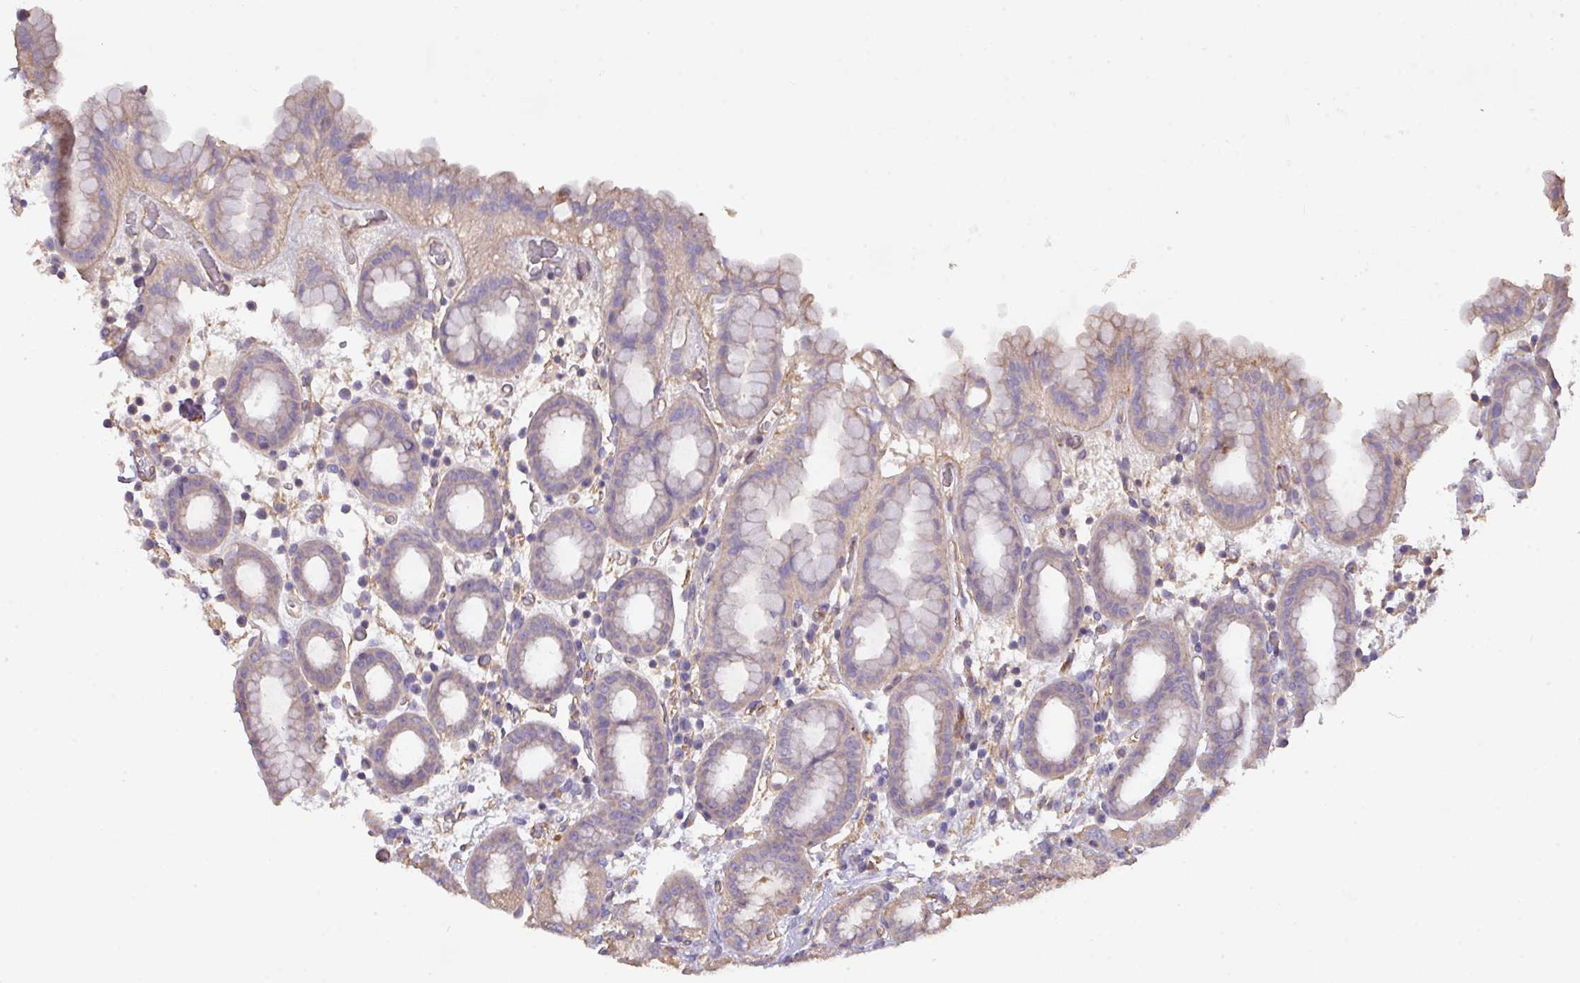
{"staining": {"intensity": "moderate", "quantity": "<25%", "location": "cytoplasmic/membranous"}, "tissue": "stomach", "cell_type": "Glandular cells", "image_type": "normal", "snomed": [{"axis": "morphology", "description": "Normal tissue, NOS"}, {"axis": "topography", "description": "Stomach, upper"}, {"axis": "topography", "description": "Stomach, lower"}, {"axis": "topography", "description": "Small intestine"}], "caption": "Immunohistochemical staining of unremarkable stomach reveals moderate cytoplasmic/membranous protein positivity in approximately <25% of glandular cells. (DAB (3,3'-diaminobenzidine) = brown stain, brightfield microscopy at high magnification).", "gene": "CALML4", "patient": {"sex": "male", "age": 68}}